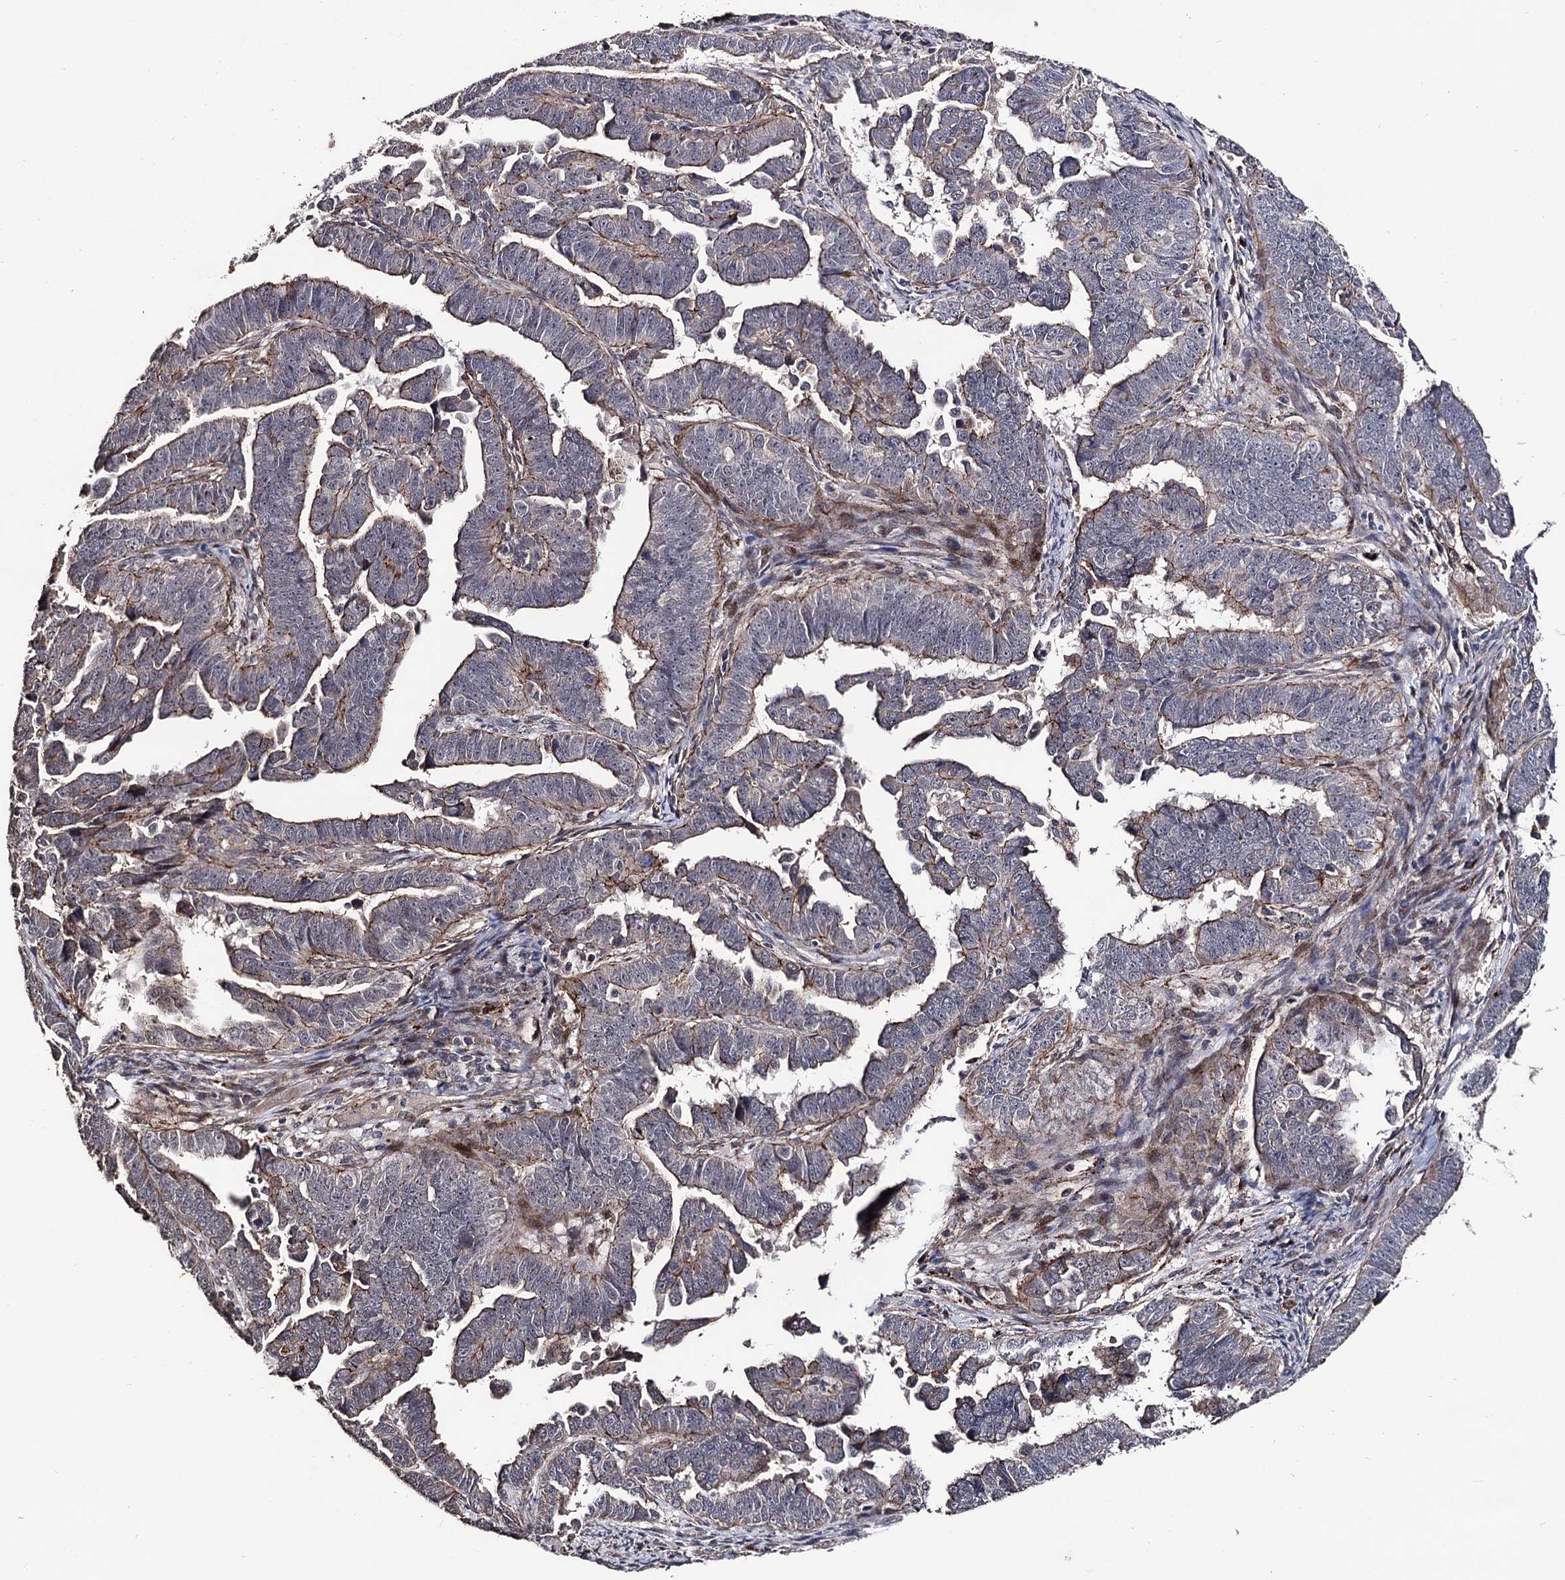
{"staining": {"intensity": "moderate", "quantity": "25%-75%", "location": "cytoplasmic/membranous"}, "tissue": "endometrial cancer", "cell_type": "Tumor cells", "image_type": "cancer", "snomed": [{"axis": "morphology", "description": "Adenocarcinoma, NOS"}, {"axis": "topography", "description": "Endometrium"}], "caption": "Brown immunohistochemical staining in endometrial cancer (adenocarcinoma) displays moderate cytoplasmic/membranous expression in about 25%-75% of tumor cells.", "gene": "MICAL2", "patient": {"sex": "female", "age": 75}}